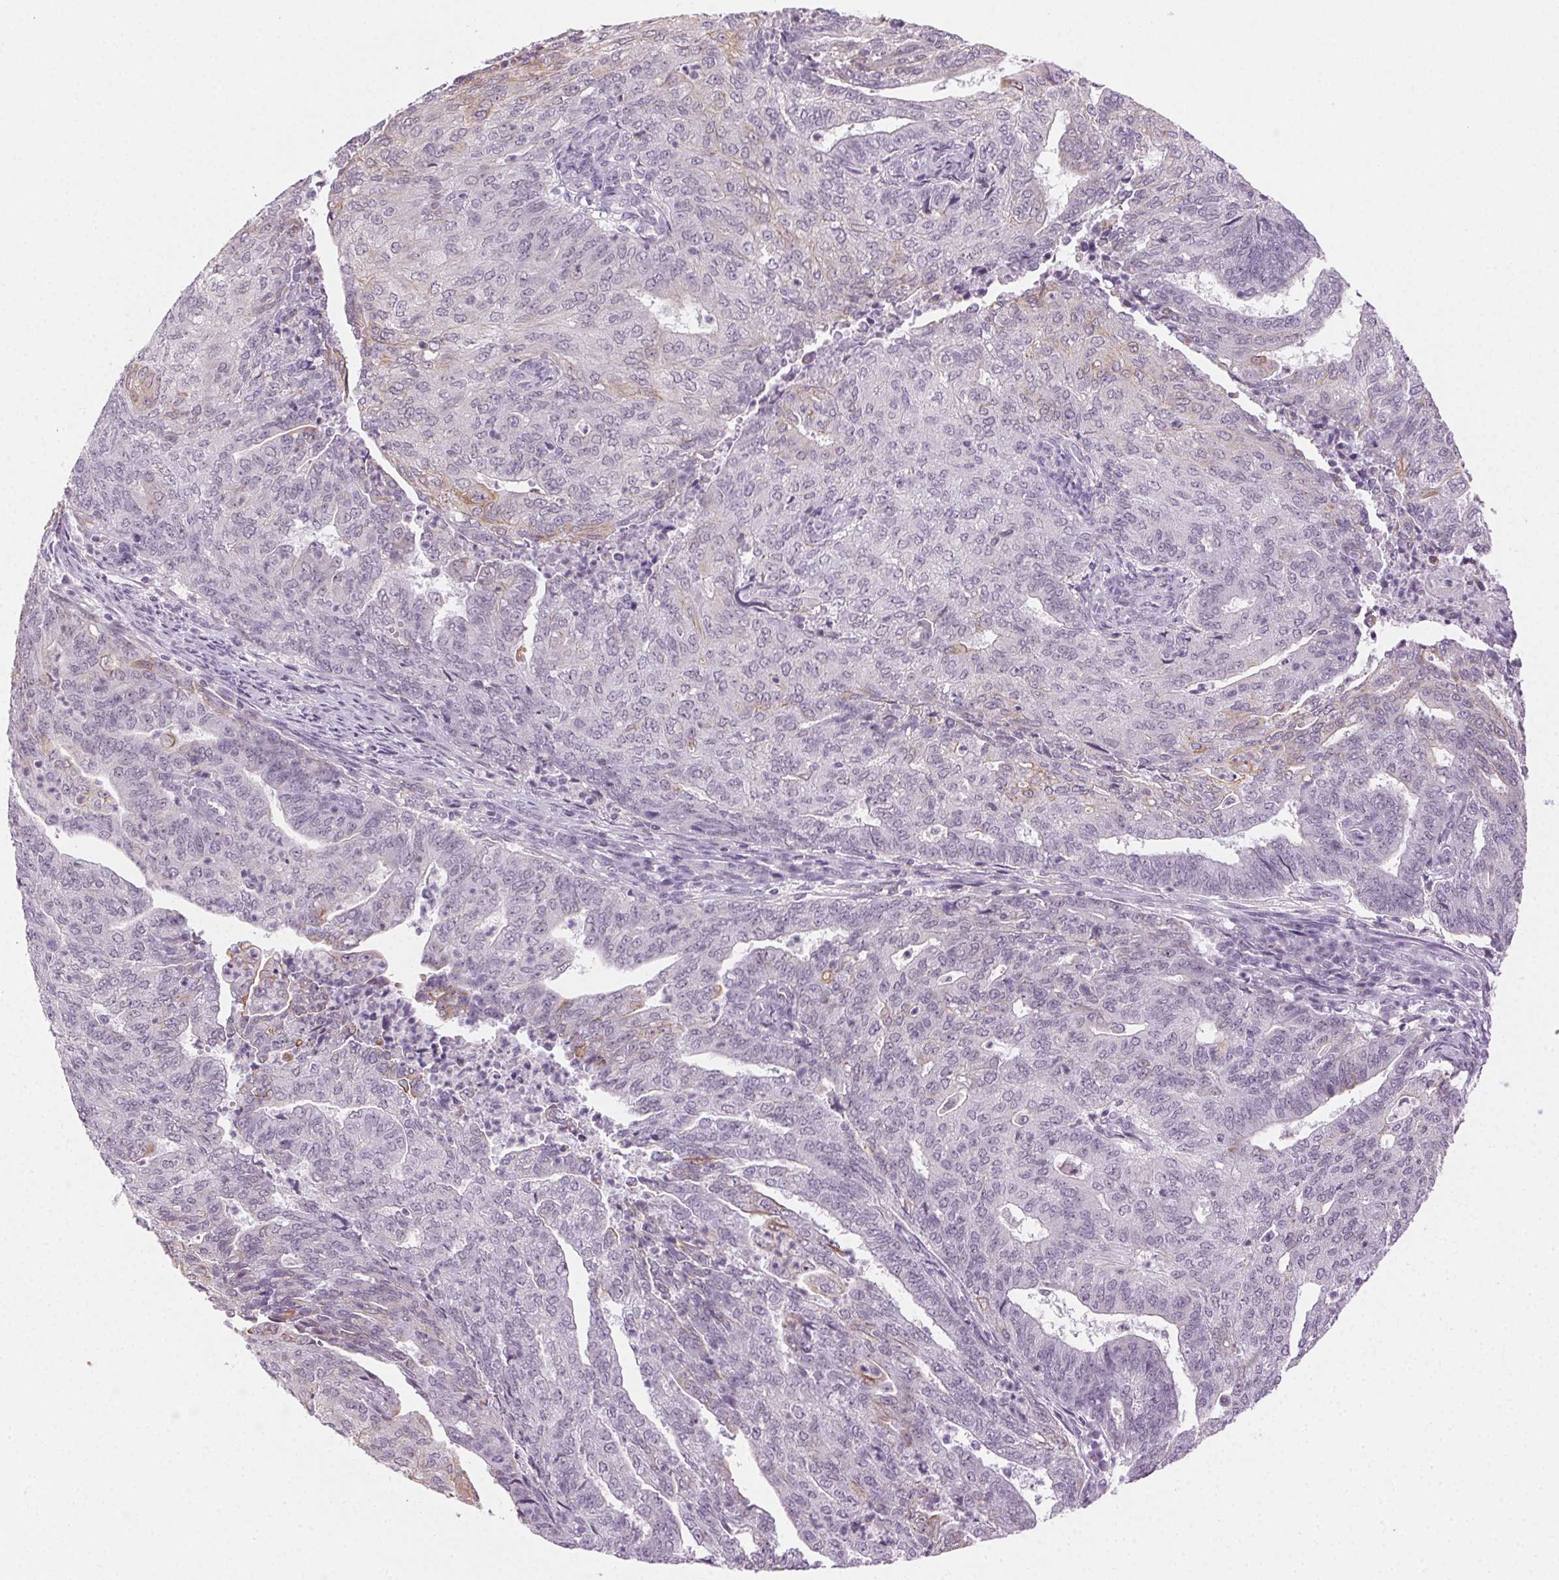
{"staining": {"intensity": "weak", "quantity": "<25%", "location": "cytoplasmic/membranous"}, "tissue": "endometrial cancer", "cell_type": "Tumor cells", "image_type": "cancer", "snomed": [{"axis": "morphology", "description": "Adenocarcinoma, NOS"}, {"axis": "topography", "description": "Endometrium"}], "caption": "This is an immunohistochemistry histopathology image of human adenocarcinoma (endometrial). There is no staining in tumor cells.", "gene": "AIF1L", "patient": {"sex": "female", "age": 82}}